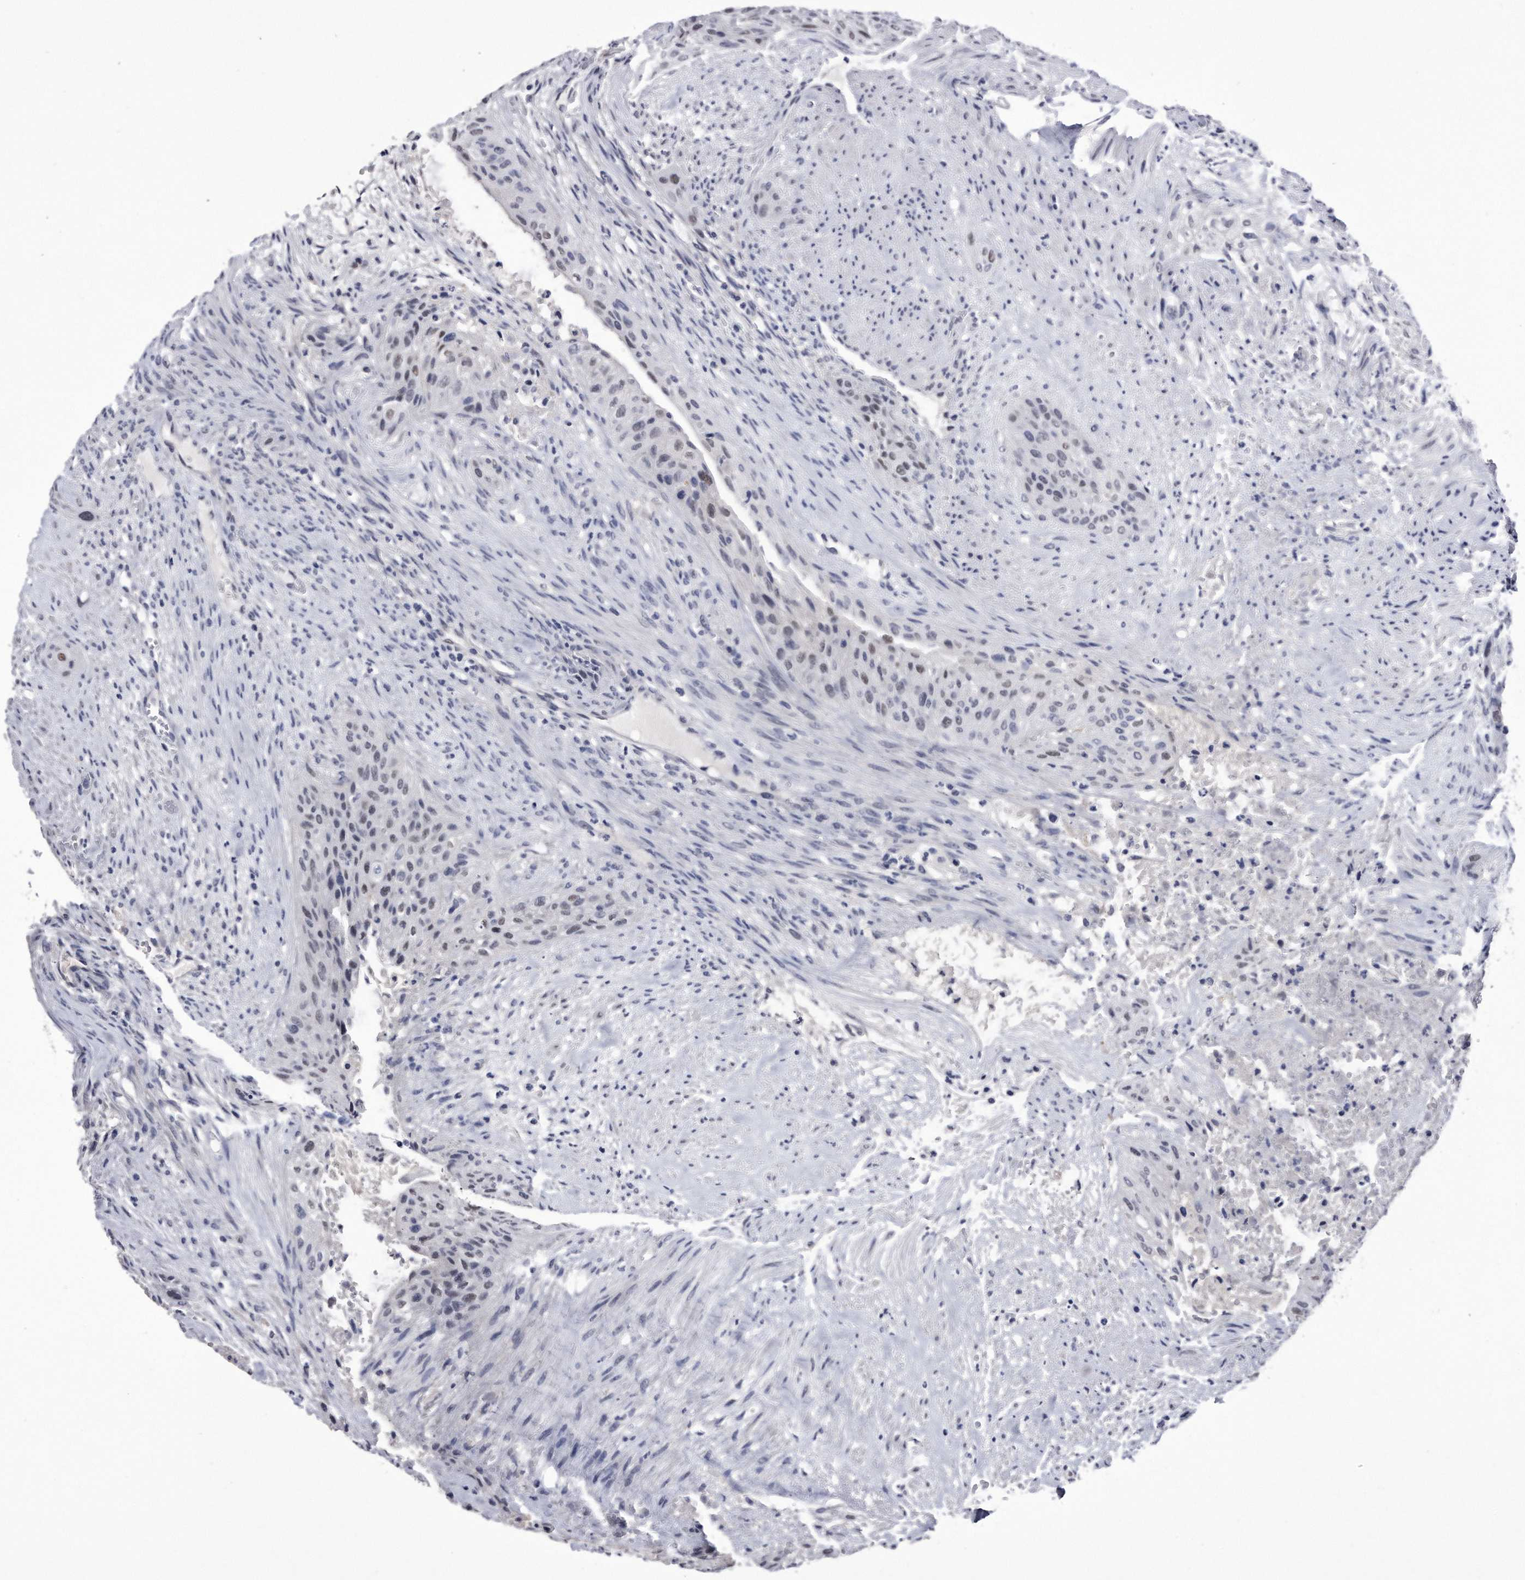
{"staining": {"intensity": "weak", "quantity": "25%-75%", "location": "nuclear"}, "tissue": "urothelial cancer", "cell_type": "Tumor cells", "image_type": "cancer", "snomed": [{"axis": "morphology", "description": "Urothelial carcinoma, High grade"}, {"axis": "topography", "description": "Urinary bladder"}], "caption": "DAB immunohistochemical staining of high-grade urothelial carcinoma displays weak nuclear protein staining in approximately 25%-75% of tumor cells.", "gene": "KCTD8", "patient": {"sex": "male", "age": 35}}